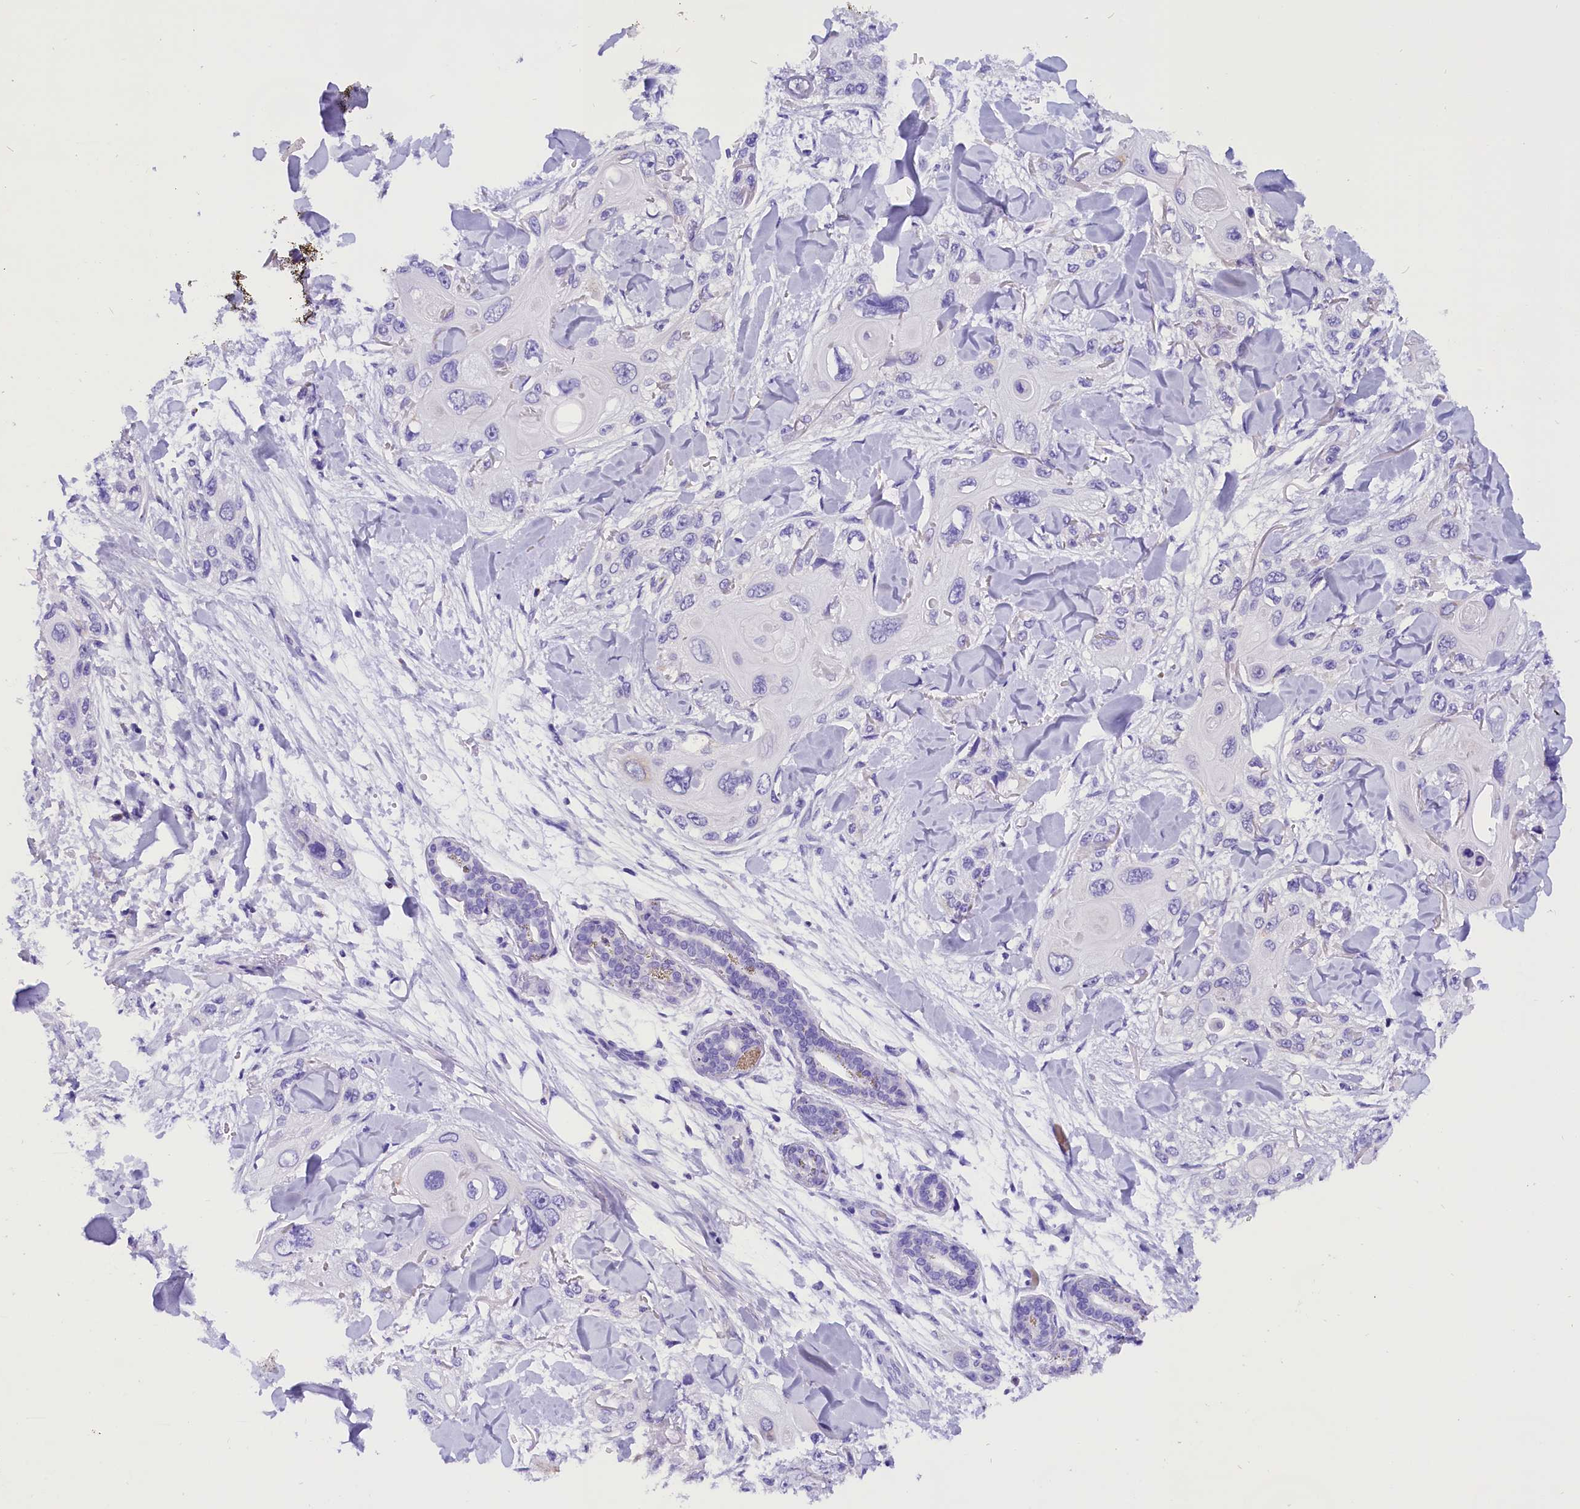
{"staining": {"intensity": "negative", "quantity": "none", "location": "none"}, "tissue": "skin cancer", "cell_type": "Tumor cells", "image_type": "cancer", "snomed": [{"axis": "morphology", "description": "Normal tissue, NOS"}, {"axis": "morphology", "description": "Squamous cell carcinoma, NOS"}, {"axis": "topography", "description": "Skin"}], "caption": "An immunohistochemistry histopathology image of skin cancer (squamous cell carcinoma) is shown. There is no staining in tumor cells of skin cancer (squamous cell carcinoma). The staining is performed using DAB (3,3'-diaminobenzidine) brown chromogen with nuclei counter-stained in using hematoxylin.", "gene": "ABAT", "patient": {"sex": "male", "age": 72}}